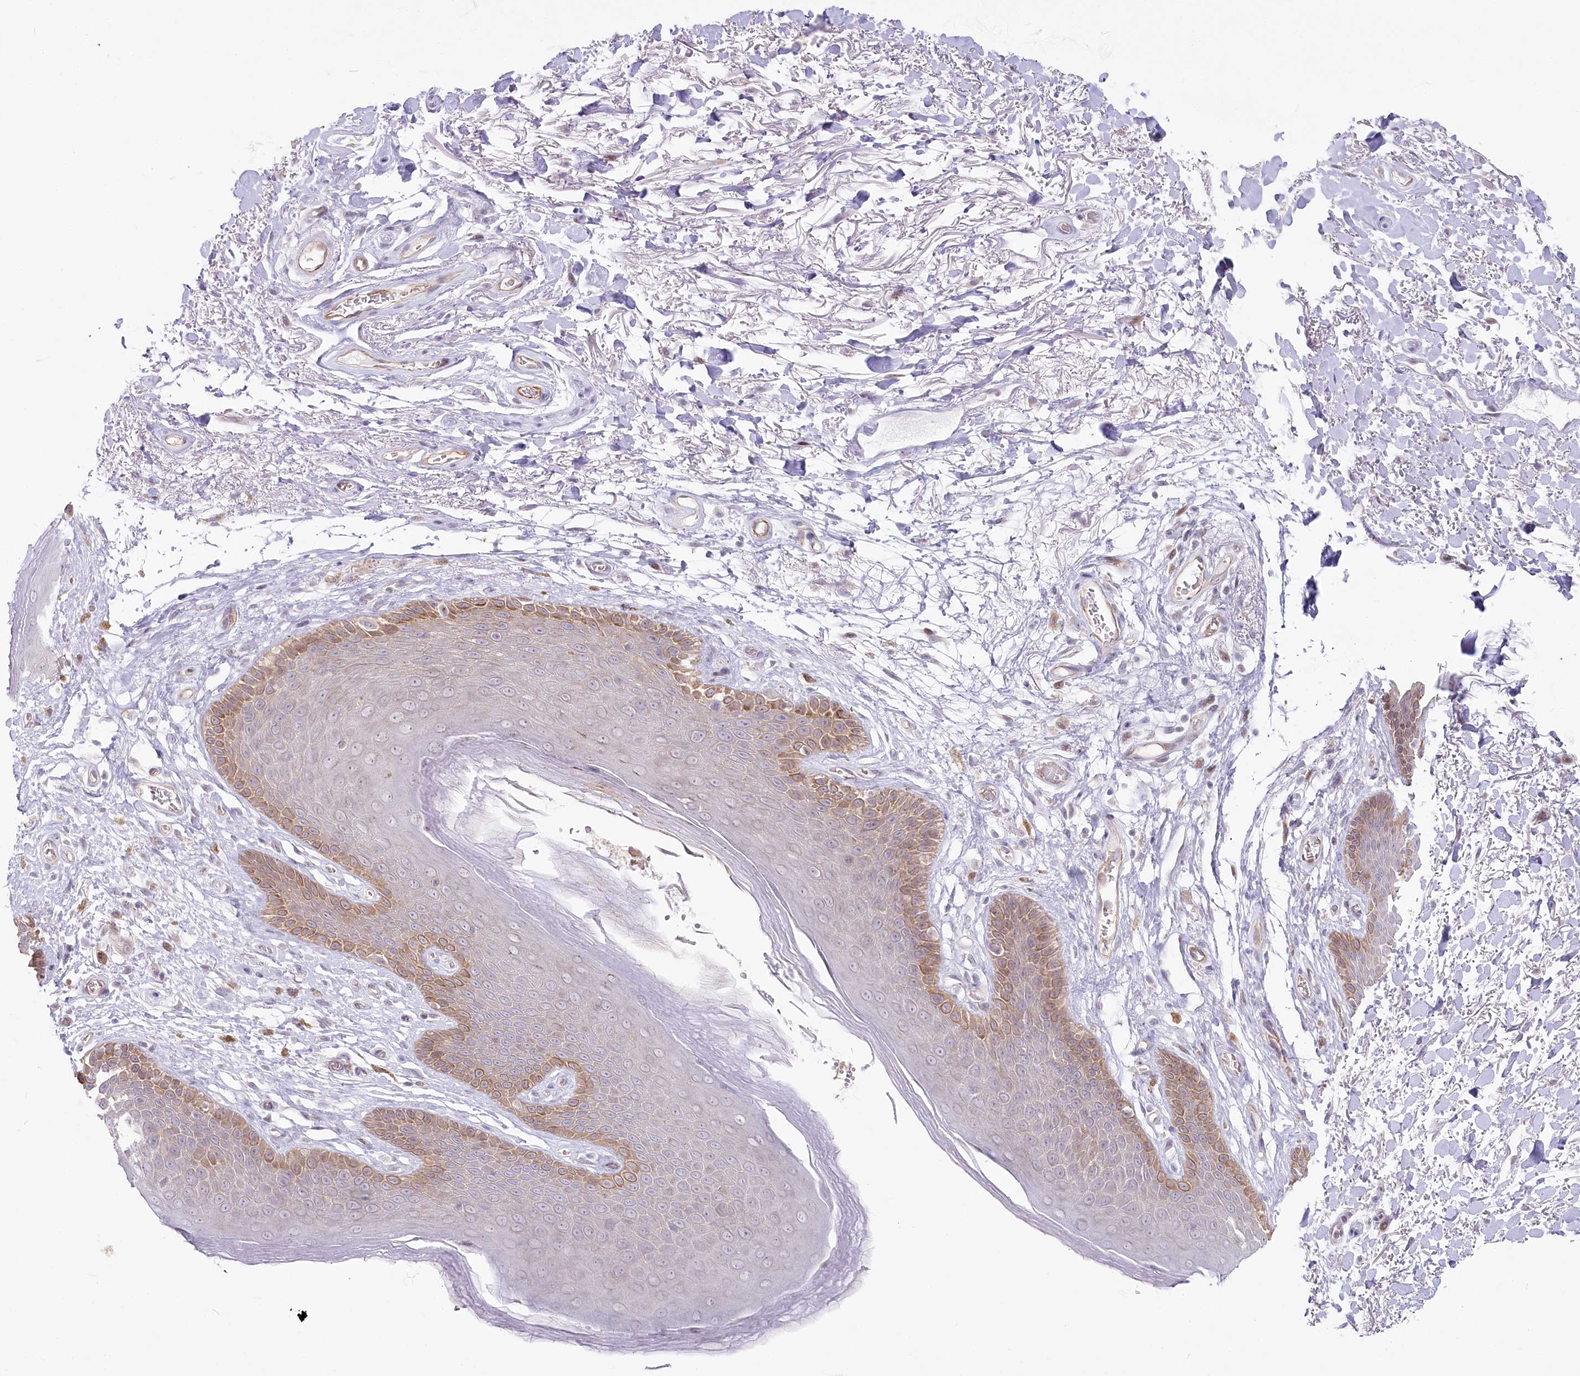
{"staining": {"intensity": "moderate", "quantity": "<25%", "location": "cytoplasmic/membranous"}, "tissue": "skin", "cell_type": "Epidermal cells", "image_type": "normal", "snomed": [{"axis": "morphology", "description": "Normal tissue, NOS"}, {"axis": "topography", "description": "Anal"}], "caption": "Protein staining of normal skin exhibits moderate cytoplasmic/membranous staining in about <25% of epidermal cells. (IHC, brightfield microscopy, high magnification).", "gene": "ABHD8", "patient": {"sex": "male", "age": 74}}